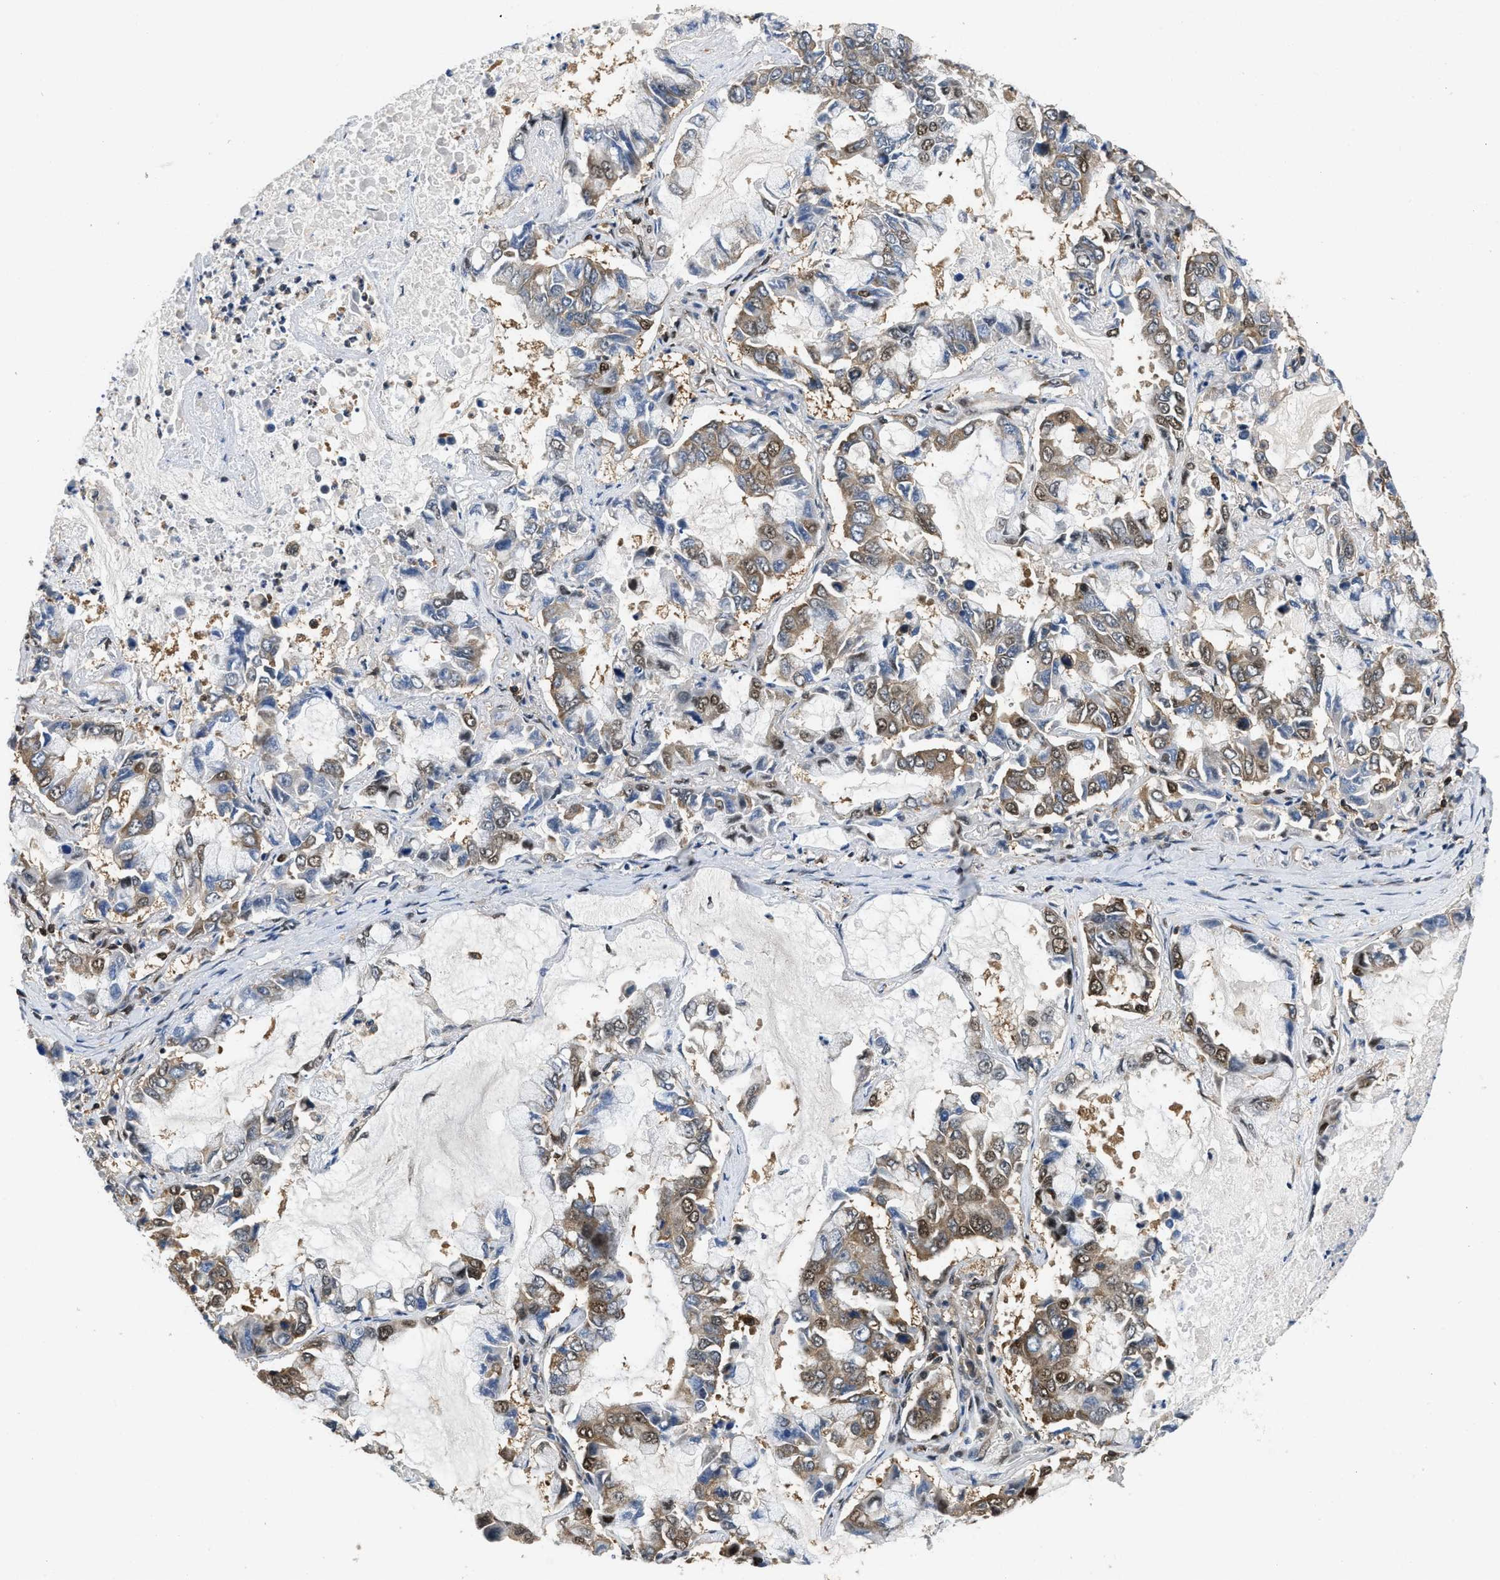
{"staining": {"intensity": "moderate", "quantity": "<25%", "location": "cytoplasmic/membranous,nuclear"}, "tissue": "lung cancer", "cell_type": "Tumor cells", "image_type": "cancer", "snomed": [{"axis": "morphology", "description": "Adenocarcinoma, NOS"}, {"axis": "topography", "description": "Lung"}], "caption": "High-magnification brightfield microscopy of lung cancer (adenocarcinoma) stained with DAB (3,3'-diaminobenzidine) (brown) and counterstained with hematoxylin (blue). tumor cells exhibit moderate cytoplasmic/membranous and nuclear expression is present in approximately<25% of cells.", "gene": "ATF7IP", "patient": {"sex": "male", "age": 64}}